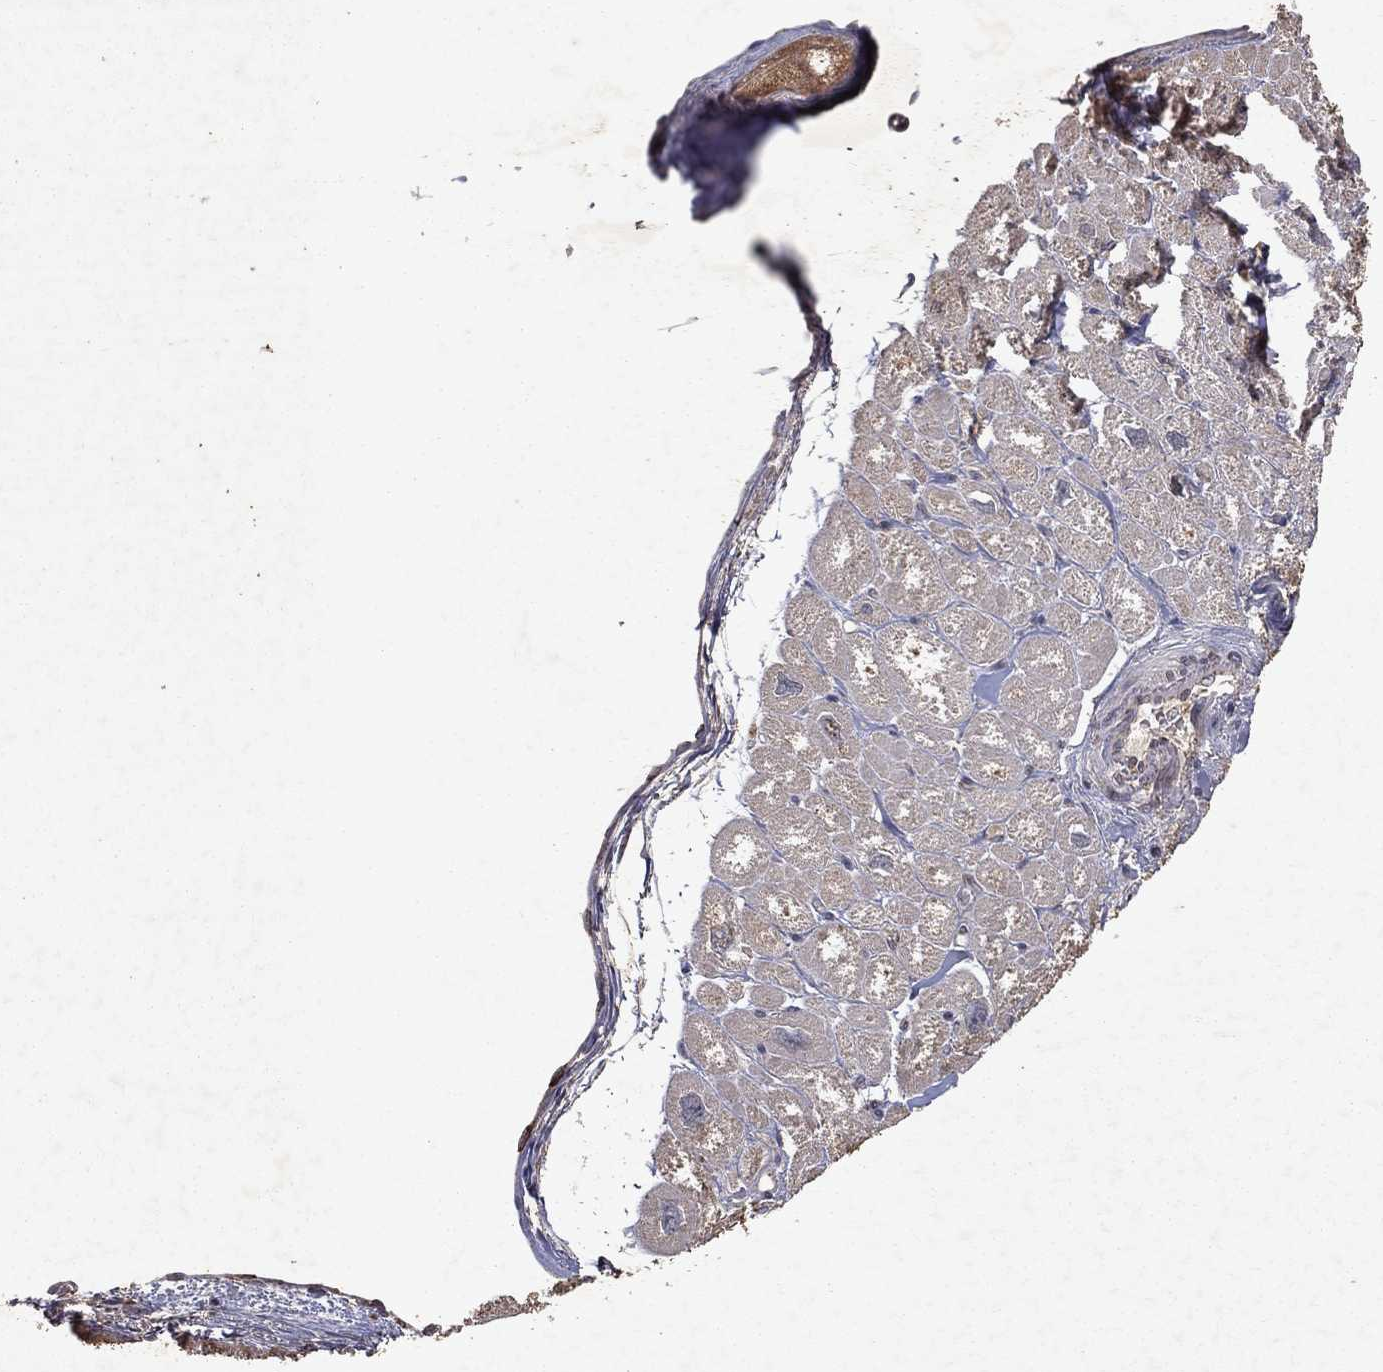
{"staining": {"intensity": "weak", "quantity": "<25%", "location": "cytoplasmic/membranous"}, "tissue": "heart muscle", "cell_type": "Cardiomyocytes", "image_type": "normal", "snomed": [{"axis": "morphology", "description": "Normal tissue, NOS"}, {"axis": "topography", "description": "Heart"}], "caption": "This is an immunohistochemistry histopathology image of benign human heart muscle. There is no expression in cardiomyocytes.", "gene": "PYROXD2", "patient": {"sex": "male", "age": 55}}